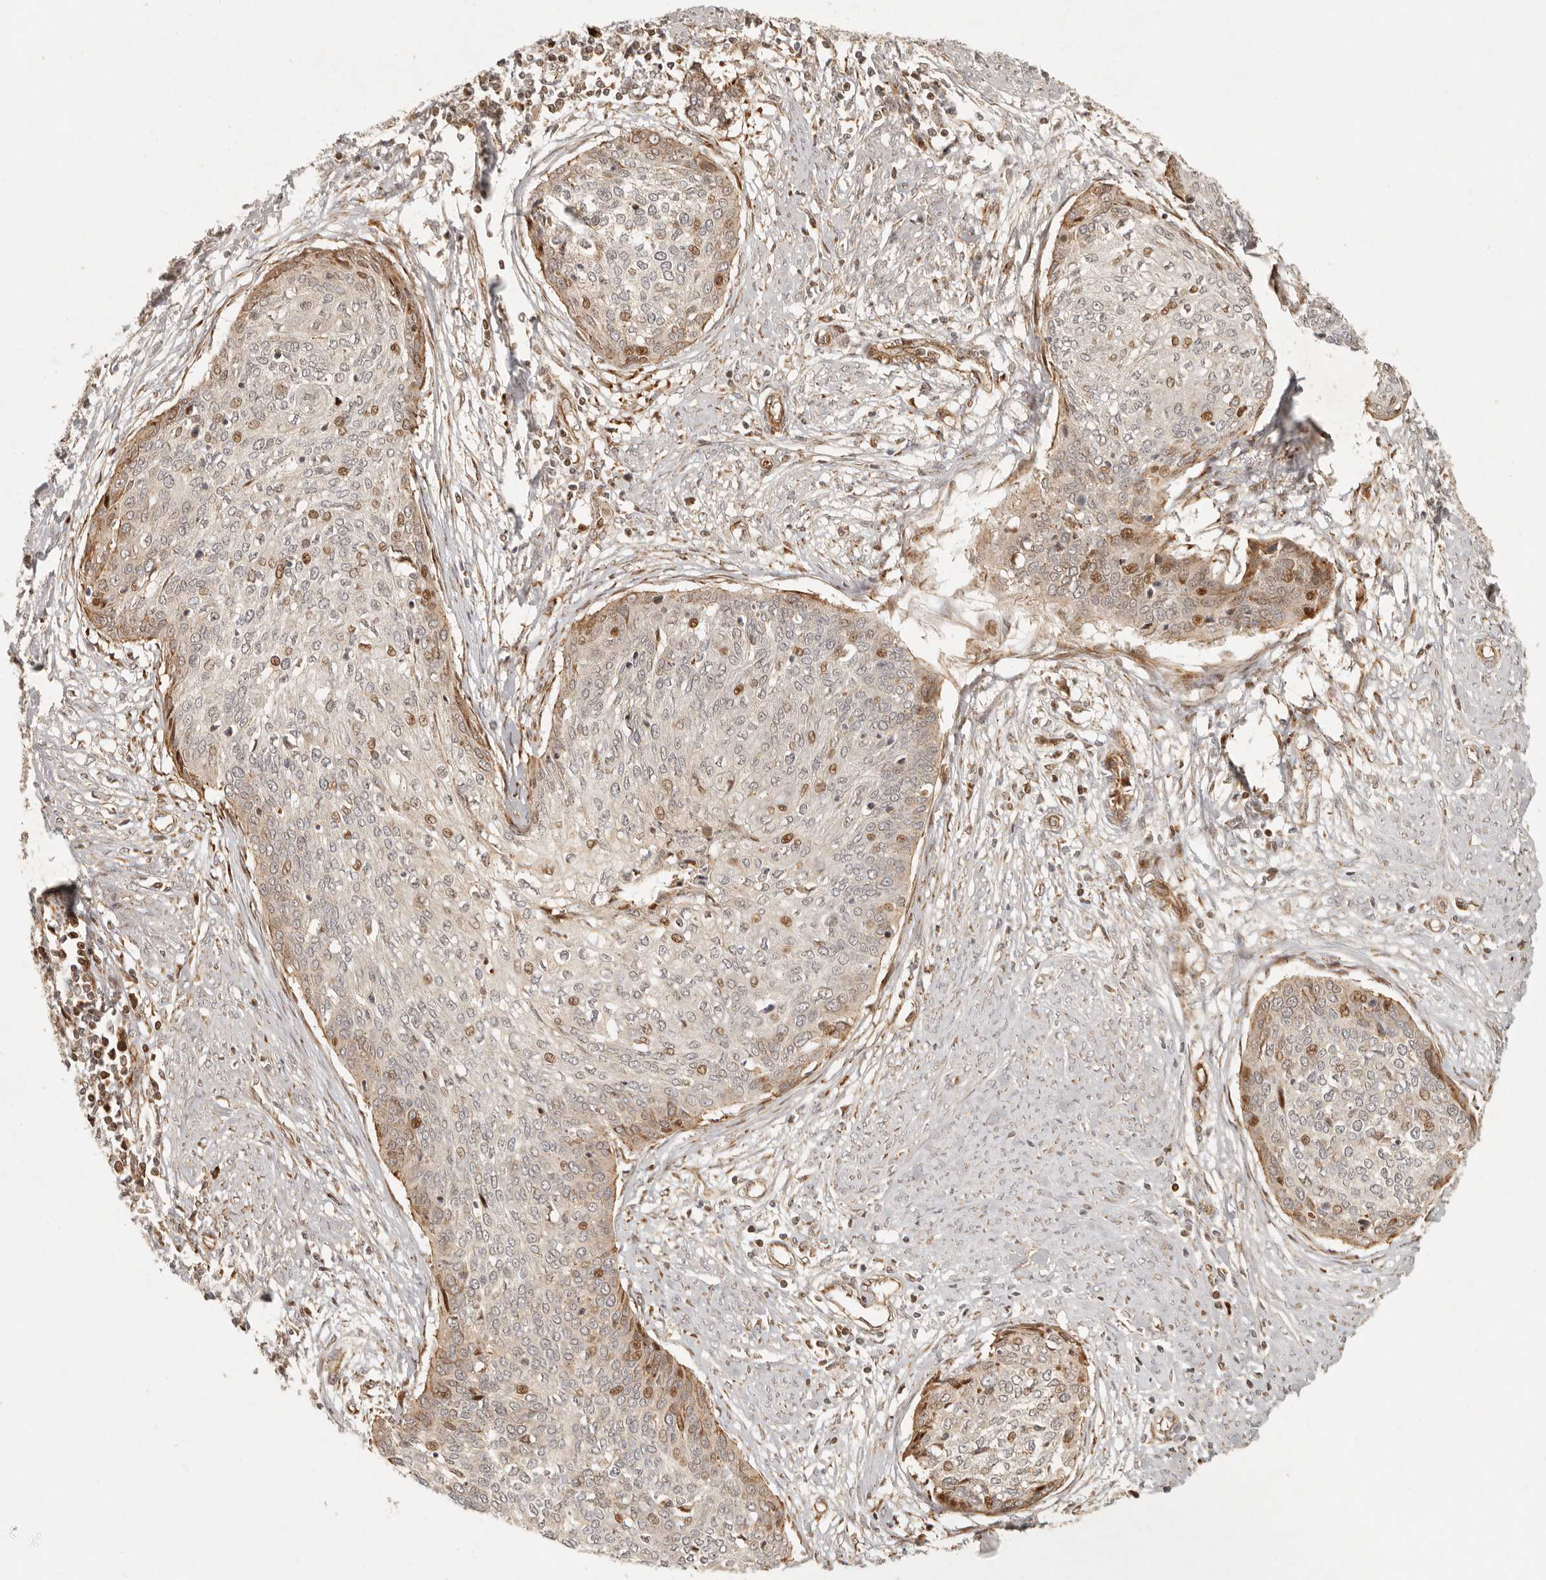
{"staining": {"intensity": "moderate", "quantity": "<25%", "location": "cytoplasmic/membranous,nuclear"}, "tissue": "cervical cancer", "cell_type": "Tumor cells", "image_type": "cancer", "snomed": [{"axis": "morphology", "description": "Squamous cell carcinoma, NOS"}, {"axis": "topography", "description": "Cervix"}], "caption": "Protein expression analysis of cervical cancer shows moderate cytoplasmic/membranous and nuclear staining in about <25% of tumor cells.", "gene": "KLHL38", "patient": {"sex": "female", "age": 37}}